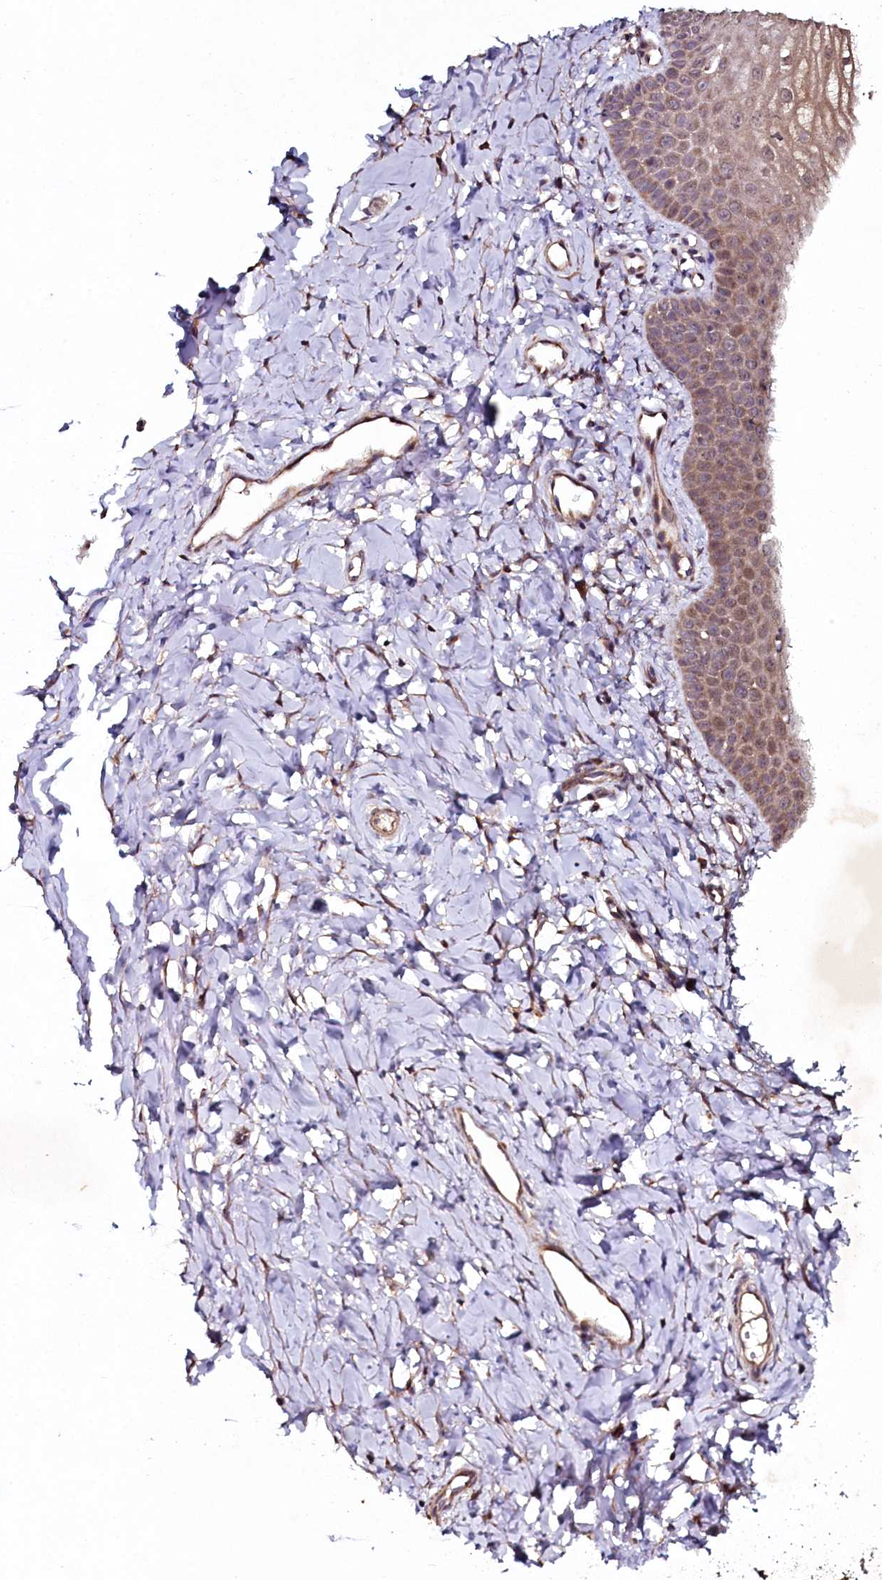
{"staining": {"intensity": "moderate", "quantity": ">75%", "location": "cytoplasmic/membranous"}, "tissue": "vagina", "cell_type": "Squamous epithelial cells", "image_type": "normal", "snomed": [{"axis": "morphology", "description": "Normal tissue, NOS"}, {"axis": "topography", "description": "Vagina"}], "caption": "This micrograph shows IHC staining of normal vagina, with medium moderate cytoplasmic/membranous expression in about >75% of squamous epithelial cells.", "gene": "SEC24C", "patient": {"sex": "female", "age": 68}}